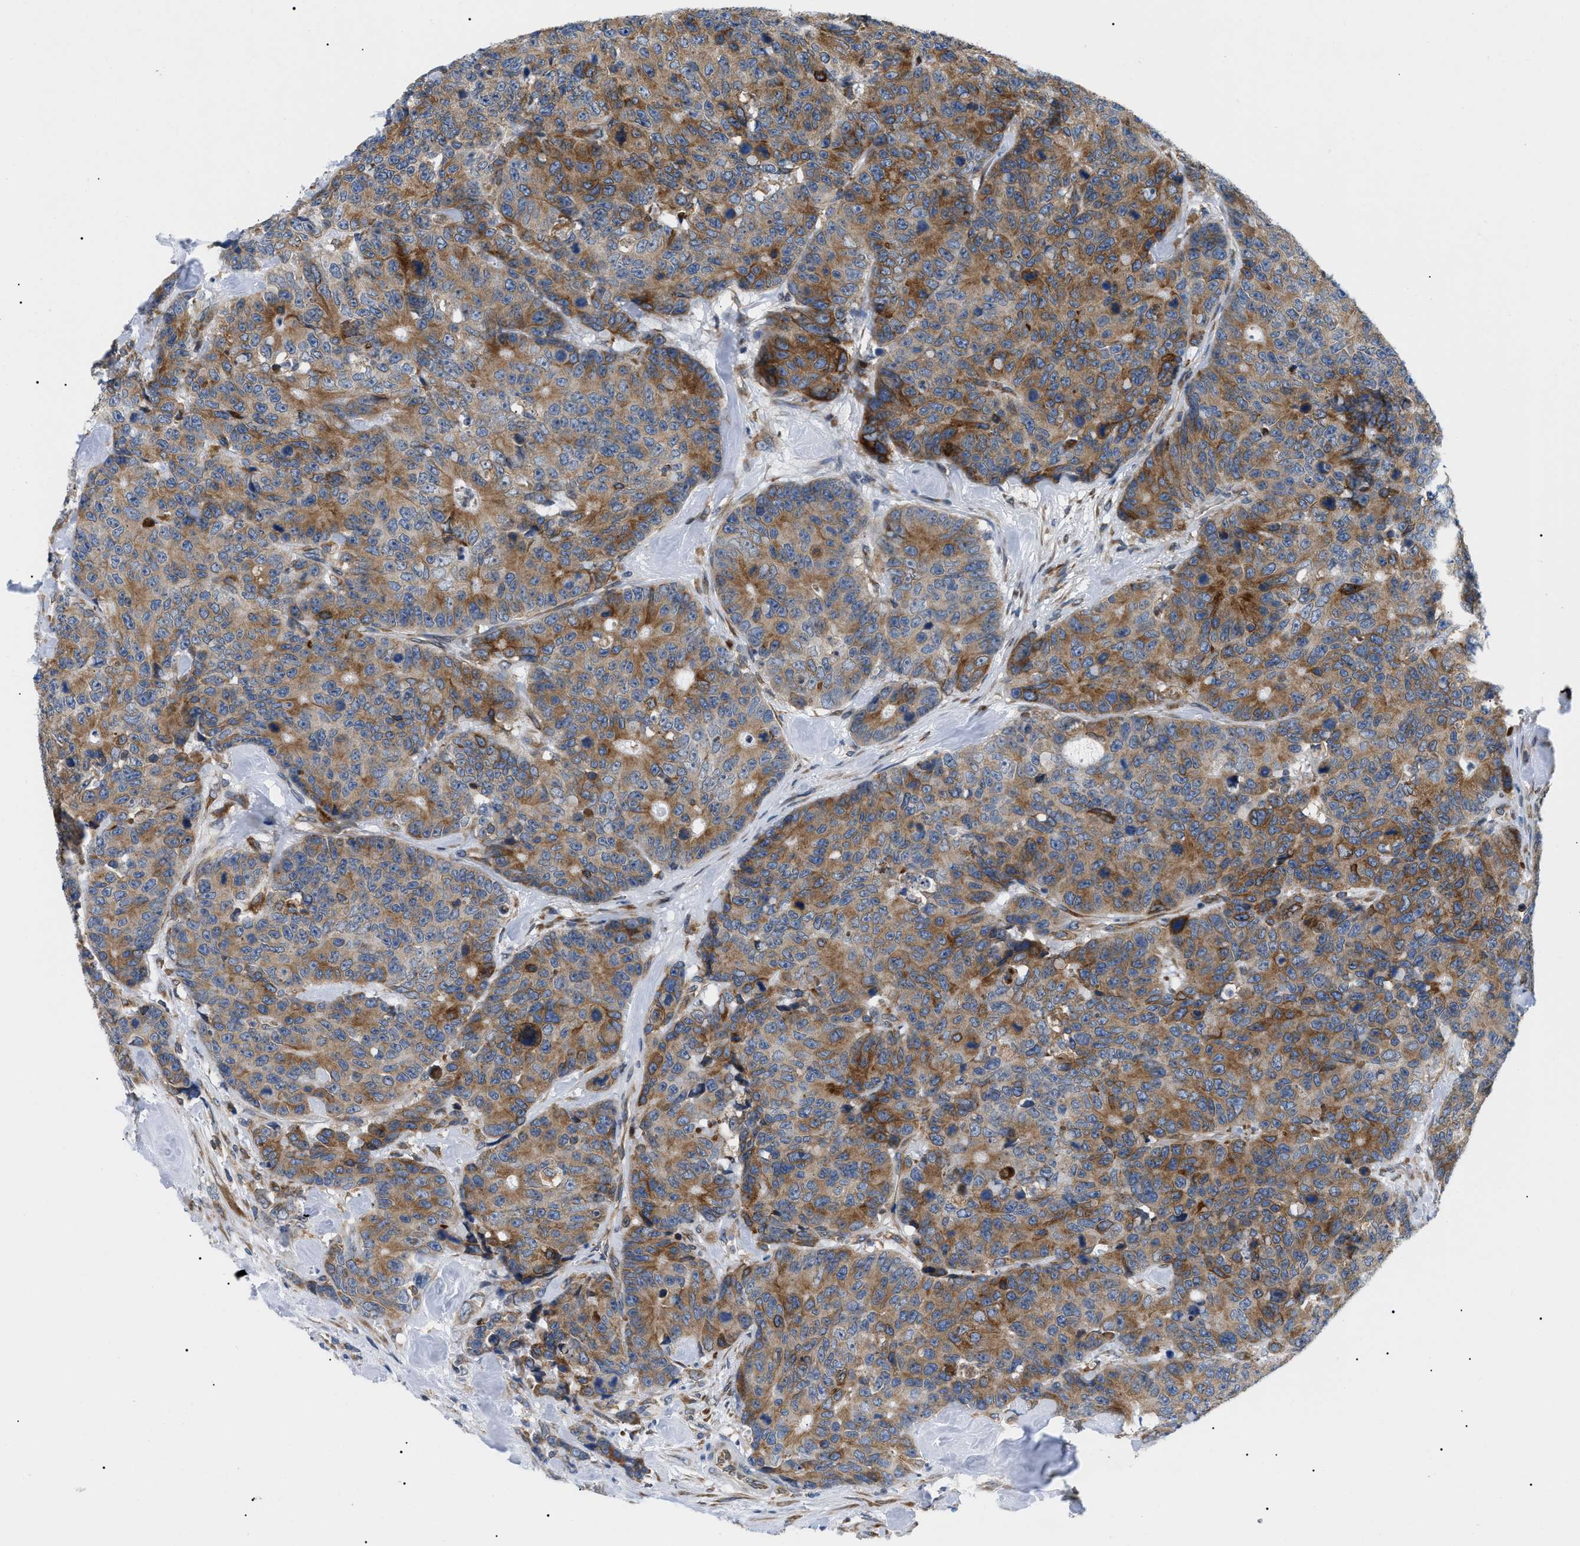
{"staining": {"intensity": "moderate", "quantity": ">75%", "location": "cytoplasmic/membranous"}, "tissue": "colorectal cancer", "cell_type": "Tumor cells", "image_type": "cancer", "snomed": [{"axis": "morphology", "description": "Adenocarcinoma, NOS"}, {"axis": "topography", "description": "Colon"}], "caption": "Immunohistochemistry (IHC) image of neoplastic tissue: human adenocarcinoma (colorectal) stained using IHC demonstrates medium levels of moderate protein expression localized specifically in the cytoplasmic/membranous of tumor cells, appearing as a cytoplasmic/membranous brown color.", "gene": "DERL1", "patient": {"sex": "female", "age": 86}}